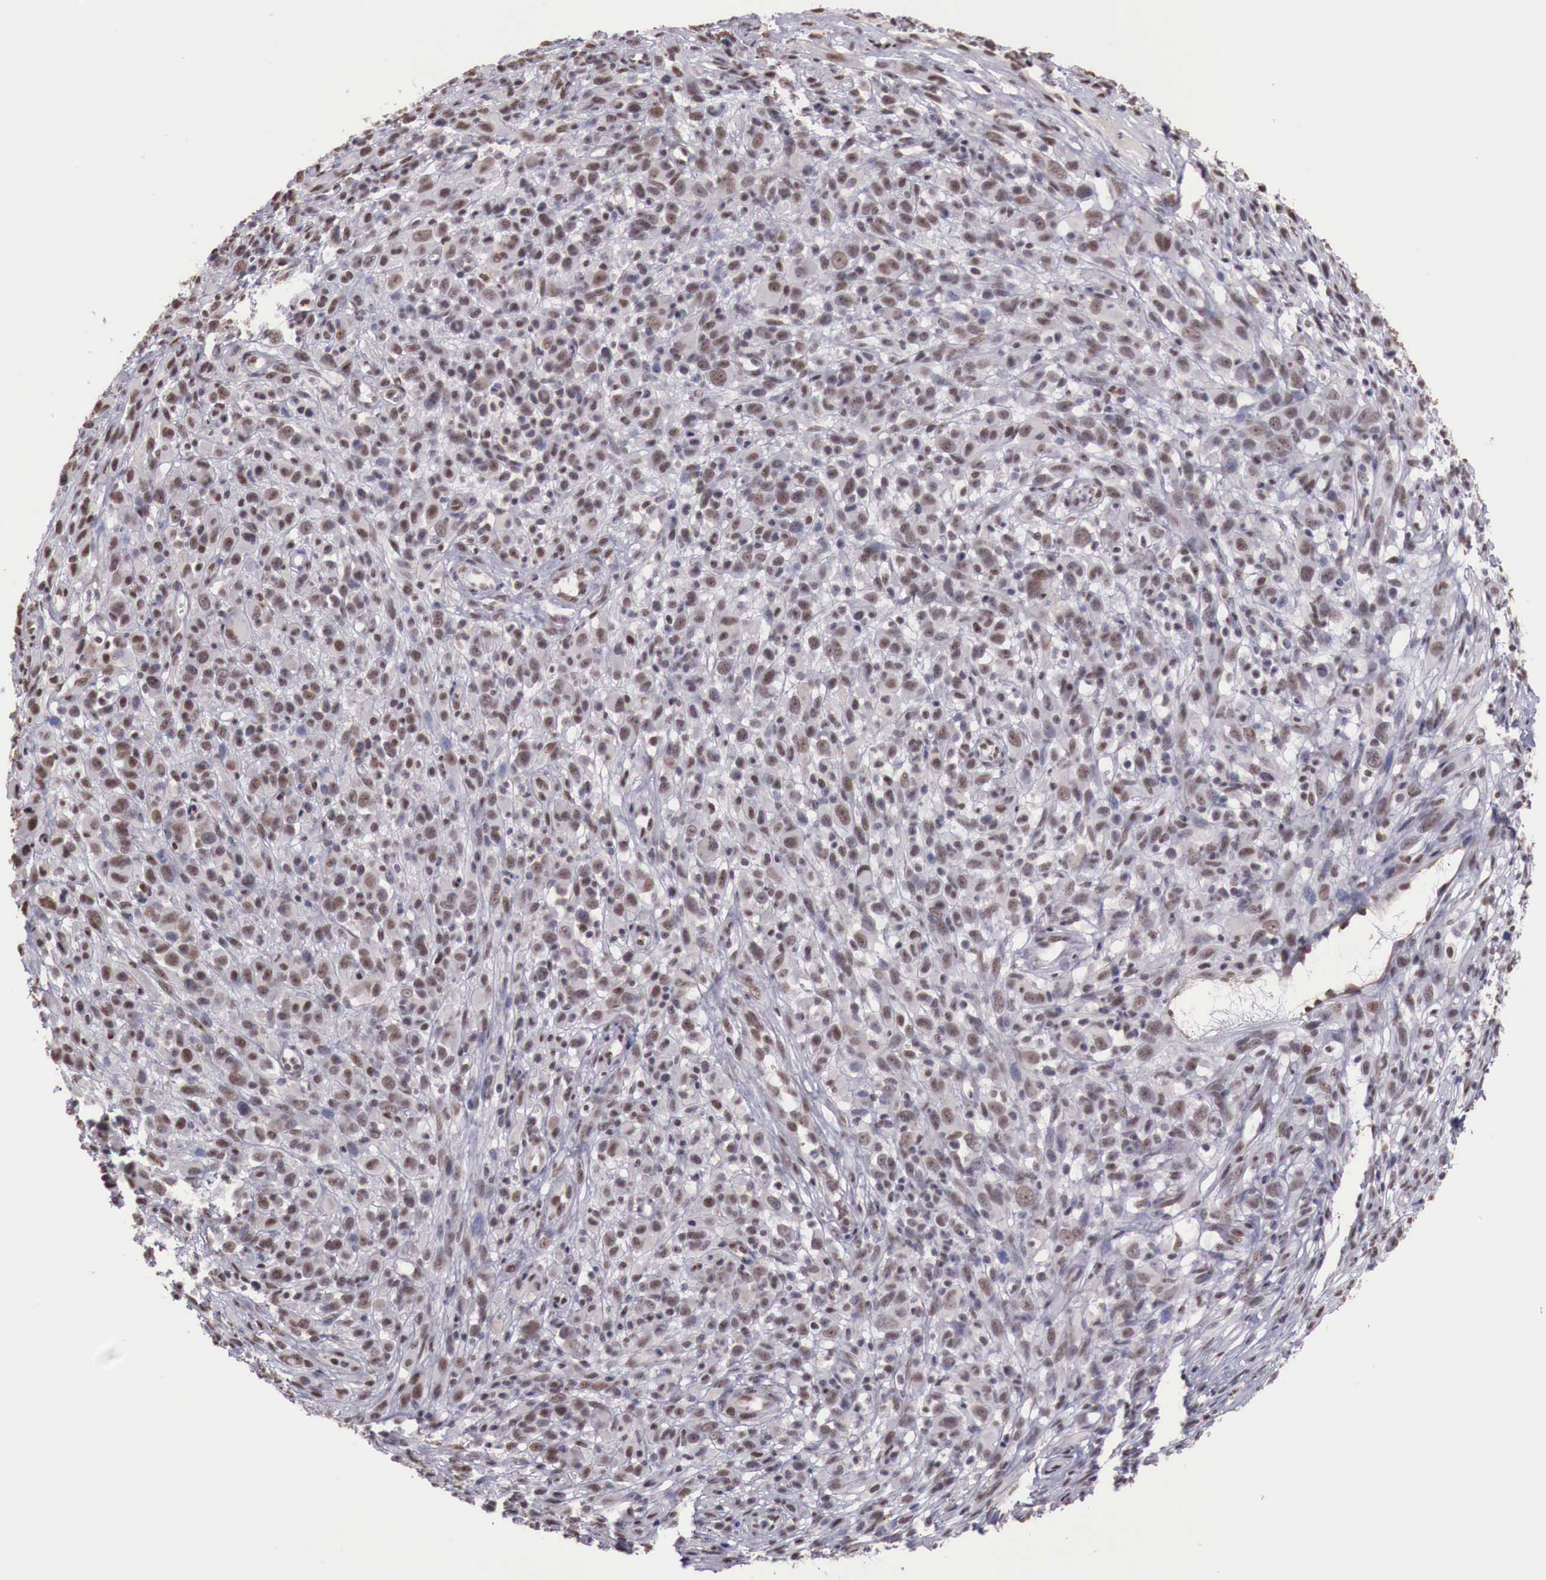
{"staining": {"intensity": "moderate", "quantity": ">75%", "location": "cytoplasmic/membranous,nuclear"}, "tissue": "melanoma", "cell_type": "Tumor cells", "image_type": "cancer", "snomed": [{"axis": "morphology", "description": "Malignant melanoma, NOS"}, {"axis": "topography", "description": "Skin"}], "caption": "High-power microscopy captured an immunohistochemistry micrograph of malignant melanoma, revealing moderate cytoplasmic/membranous and nuclear staining in about >75% of tumor cells.", "gene": "FOXP2", "patient": {"sex": "male", "age": 51}}